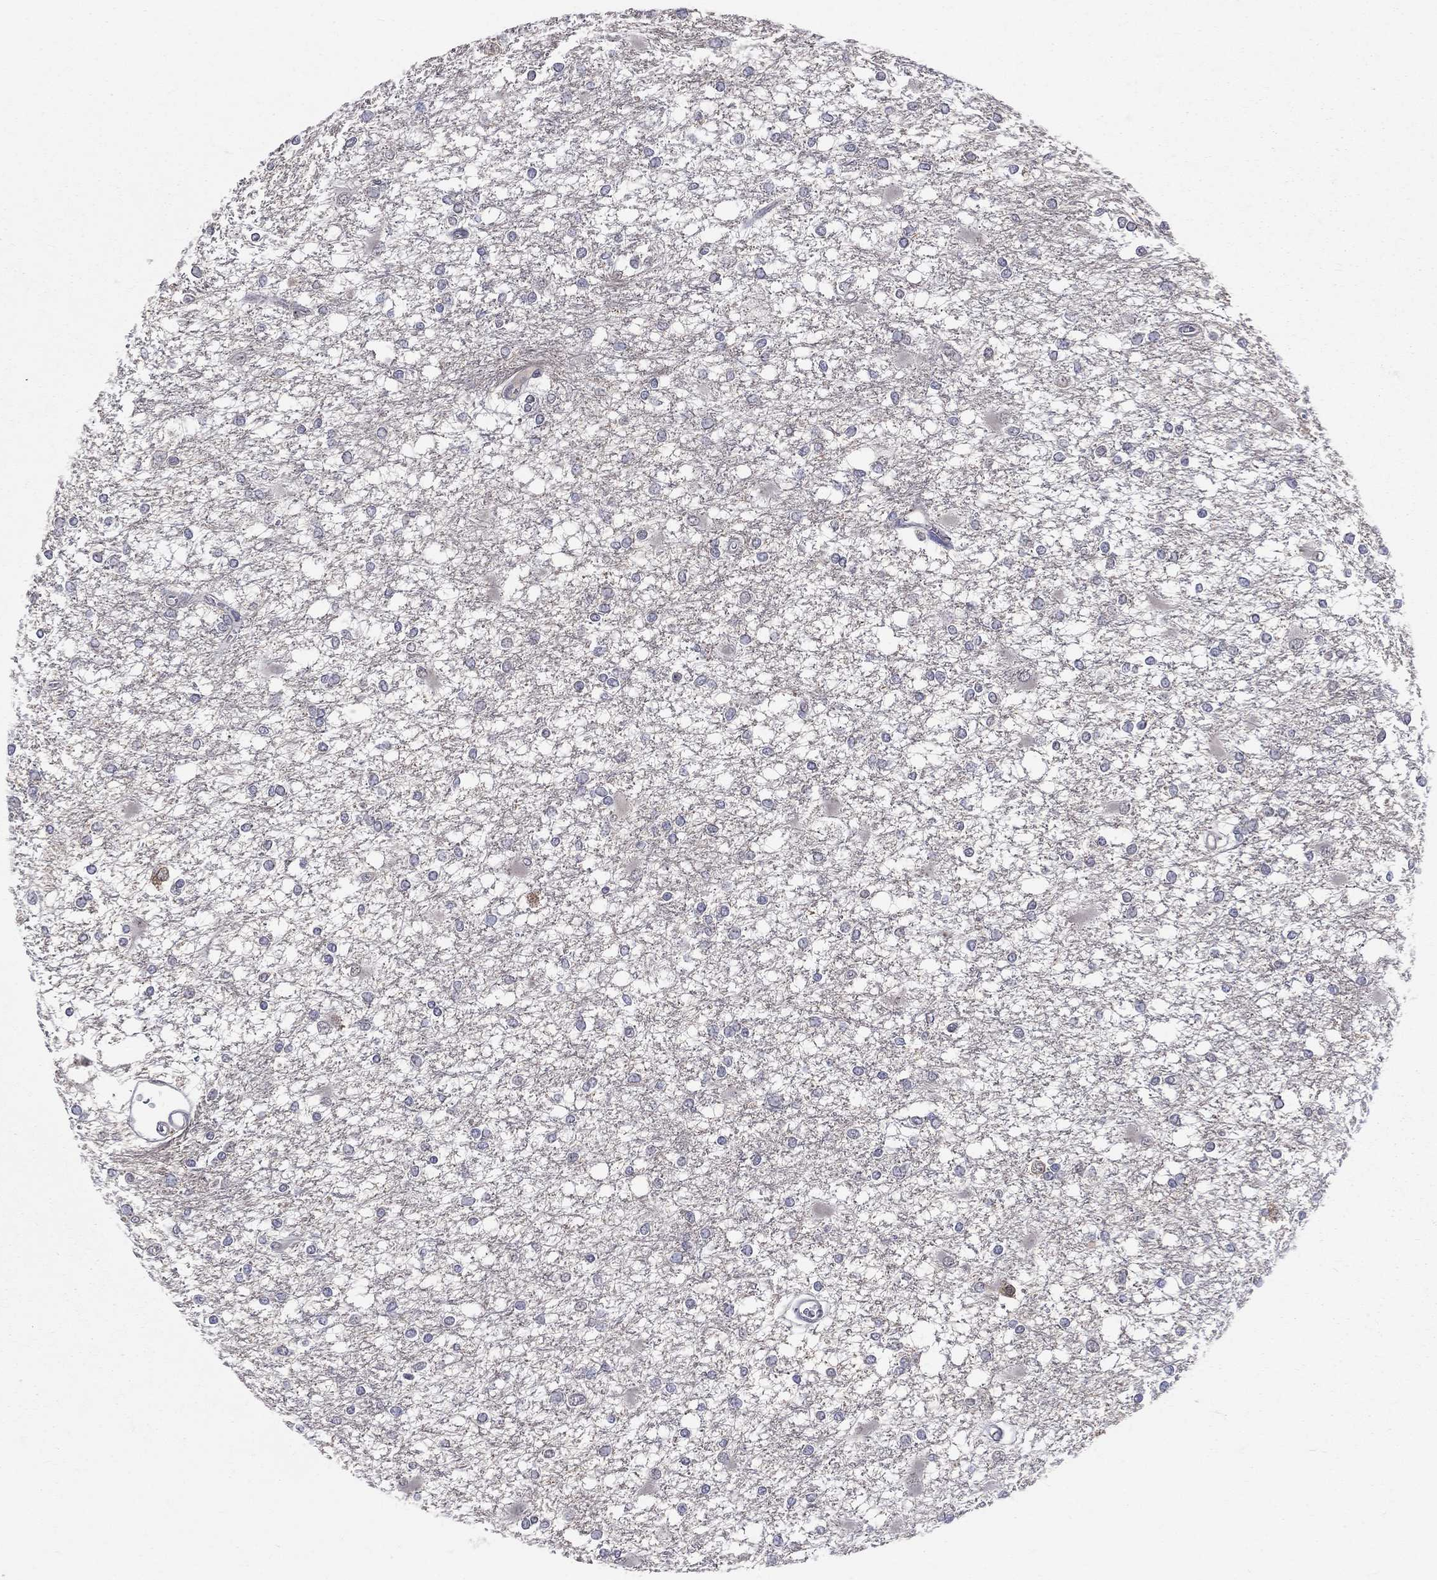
{"staining": {"intensity": "negative", "quantity": "none", "location": "none"}, "tissue": "glioma", "cell_type": "Tumor cells", "image_type": "cancer", "snomed": [{"axis": "morphology", "description": "Glioma, malignant, High grade"}, {"axis": "topography", "description": "Cerebral cortex"}], "caption": "This is a image of immunohistochemistry (IHC) staining of glioma, which shows no staining in tumor cells.", "gene": "DLG4", "patient": {"sex": "male", "age": 79}}